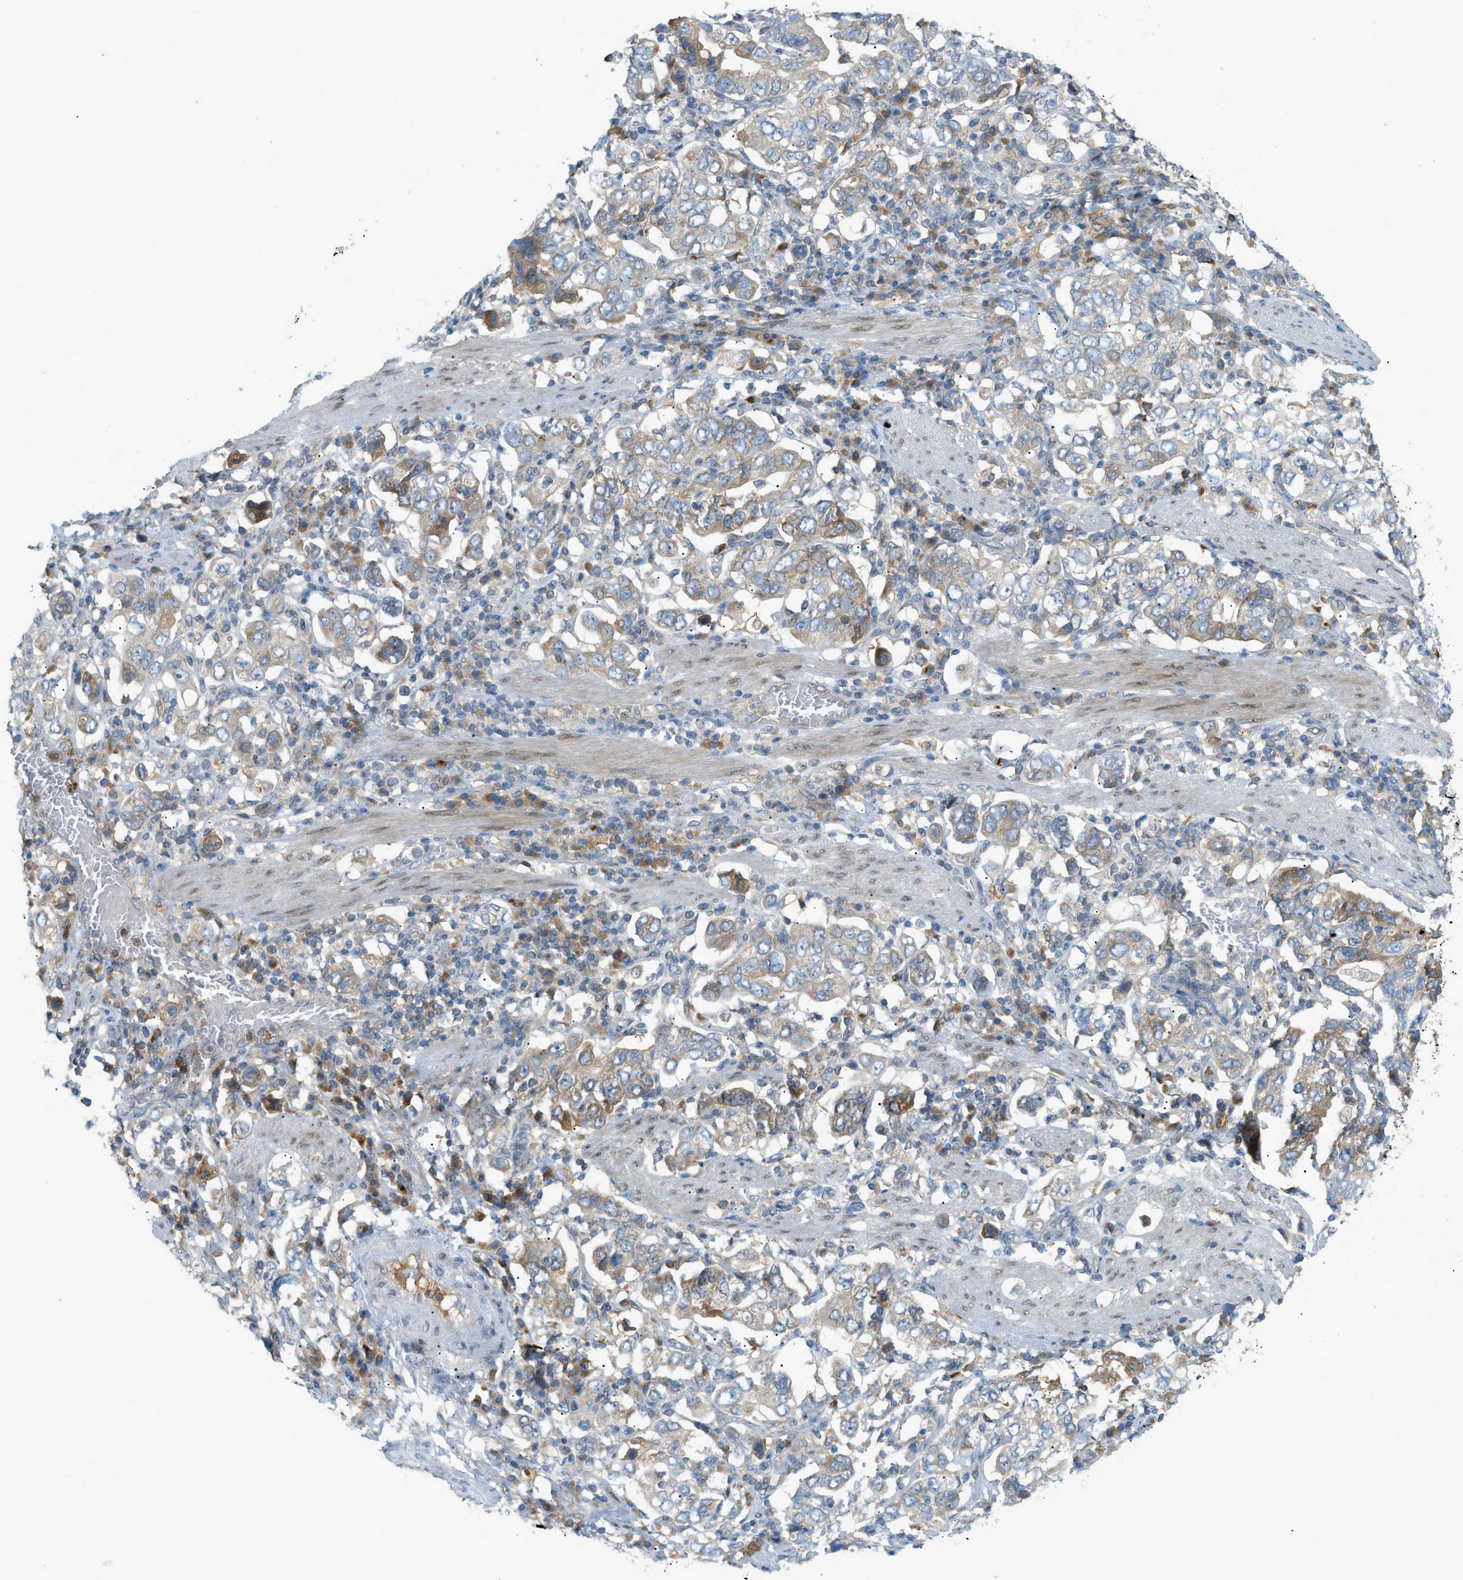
{"staining": {"intensity": "moderate", "quantity": "<25%", "location": "cytoplasmic/membranous"}, "tissue": "stomach cancer", "cell_type": "Tumor cells", "image_type": "cancer", "snomed": [{"axis": "morphology", "description": "Adenocarcinoma, NOS"}, {"axis": "topography", "description": "Stomach, upper"}], "caption": "IHC histopathology image of neoplastic tissue: stomach cancer stained using immunohistochemistry (IHC) exhibits low levels of moderate protein expression localized specifically in the cytoplasmic/membranous of tumor cells, appearing as a cytoplasmic/membranous brown color.", "gene": "DYRK1A", "patient": {"sex": "male", "age": 62}}